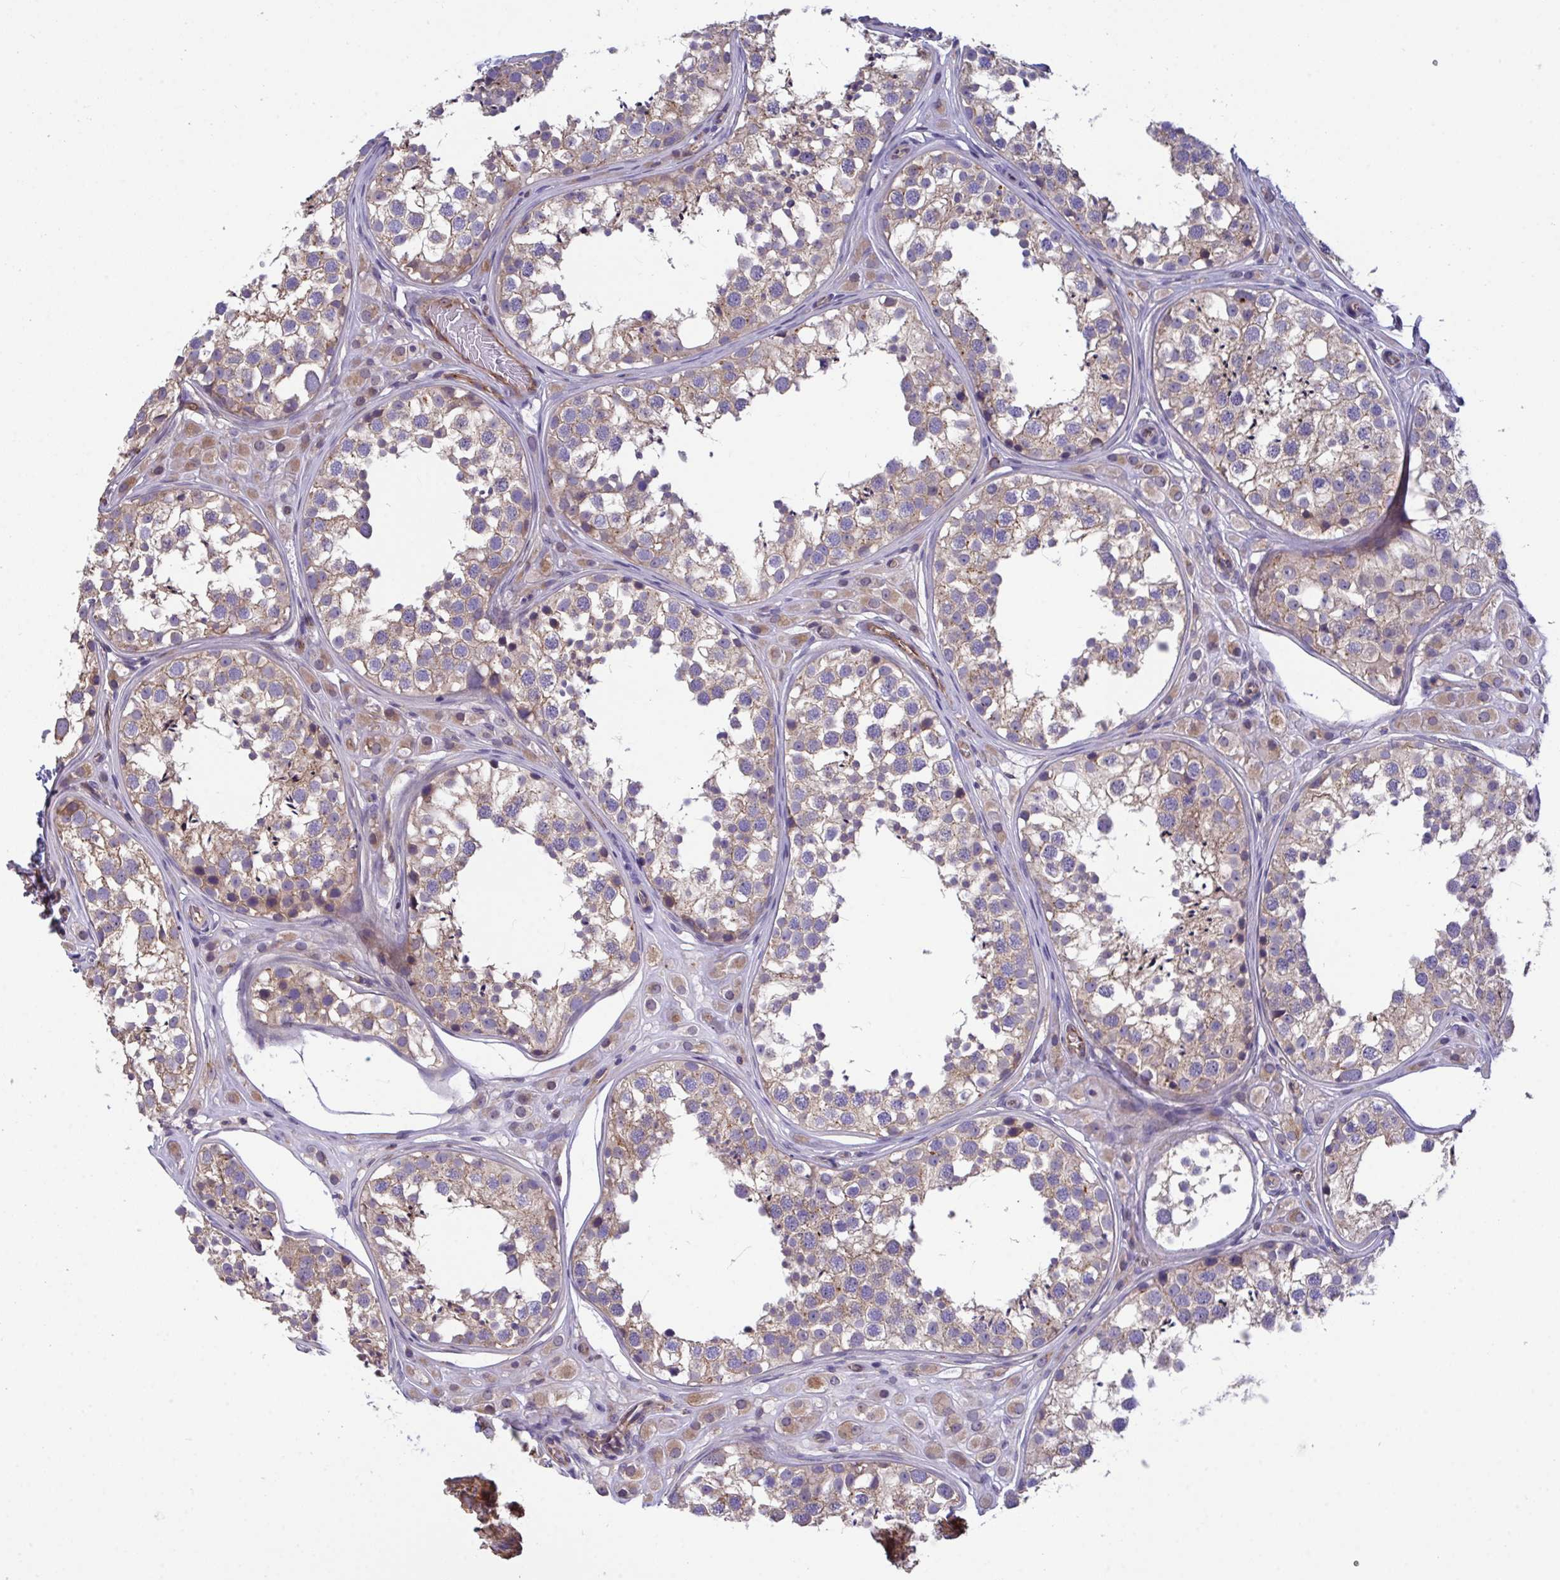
{"staining": {"intensity": "moderate", "quantity": "25%-75%", "location": "cytoplasmic/membranous"}, "tissue": "testis", "cell_type": "Cells in seminiferous ducts", "image_type": "normal", "snomed": [{"axis": "morphology", "description": "Normal tissue, NOS"}, {"axis": "topography", "description": "Testis"}], "caption": "Benign testis was stained to show a protein in brown. There is medium levels of moderate cytoplasmic/membranous expression in approximately 25%-75% of cells in seminiferous ducts.", "gene": "C4orf36", "patient": {"sex": "male", "age": 13}}